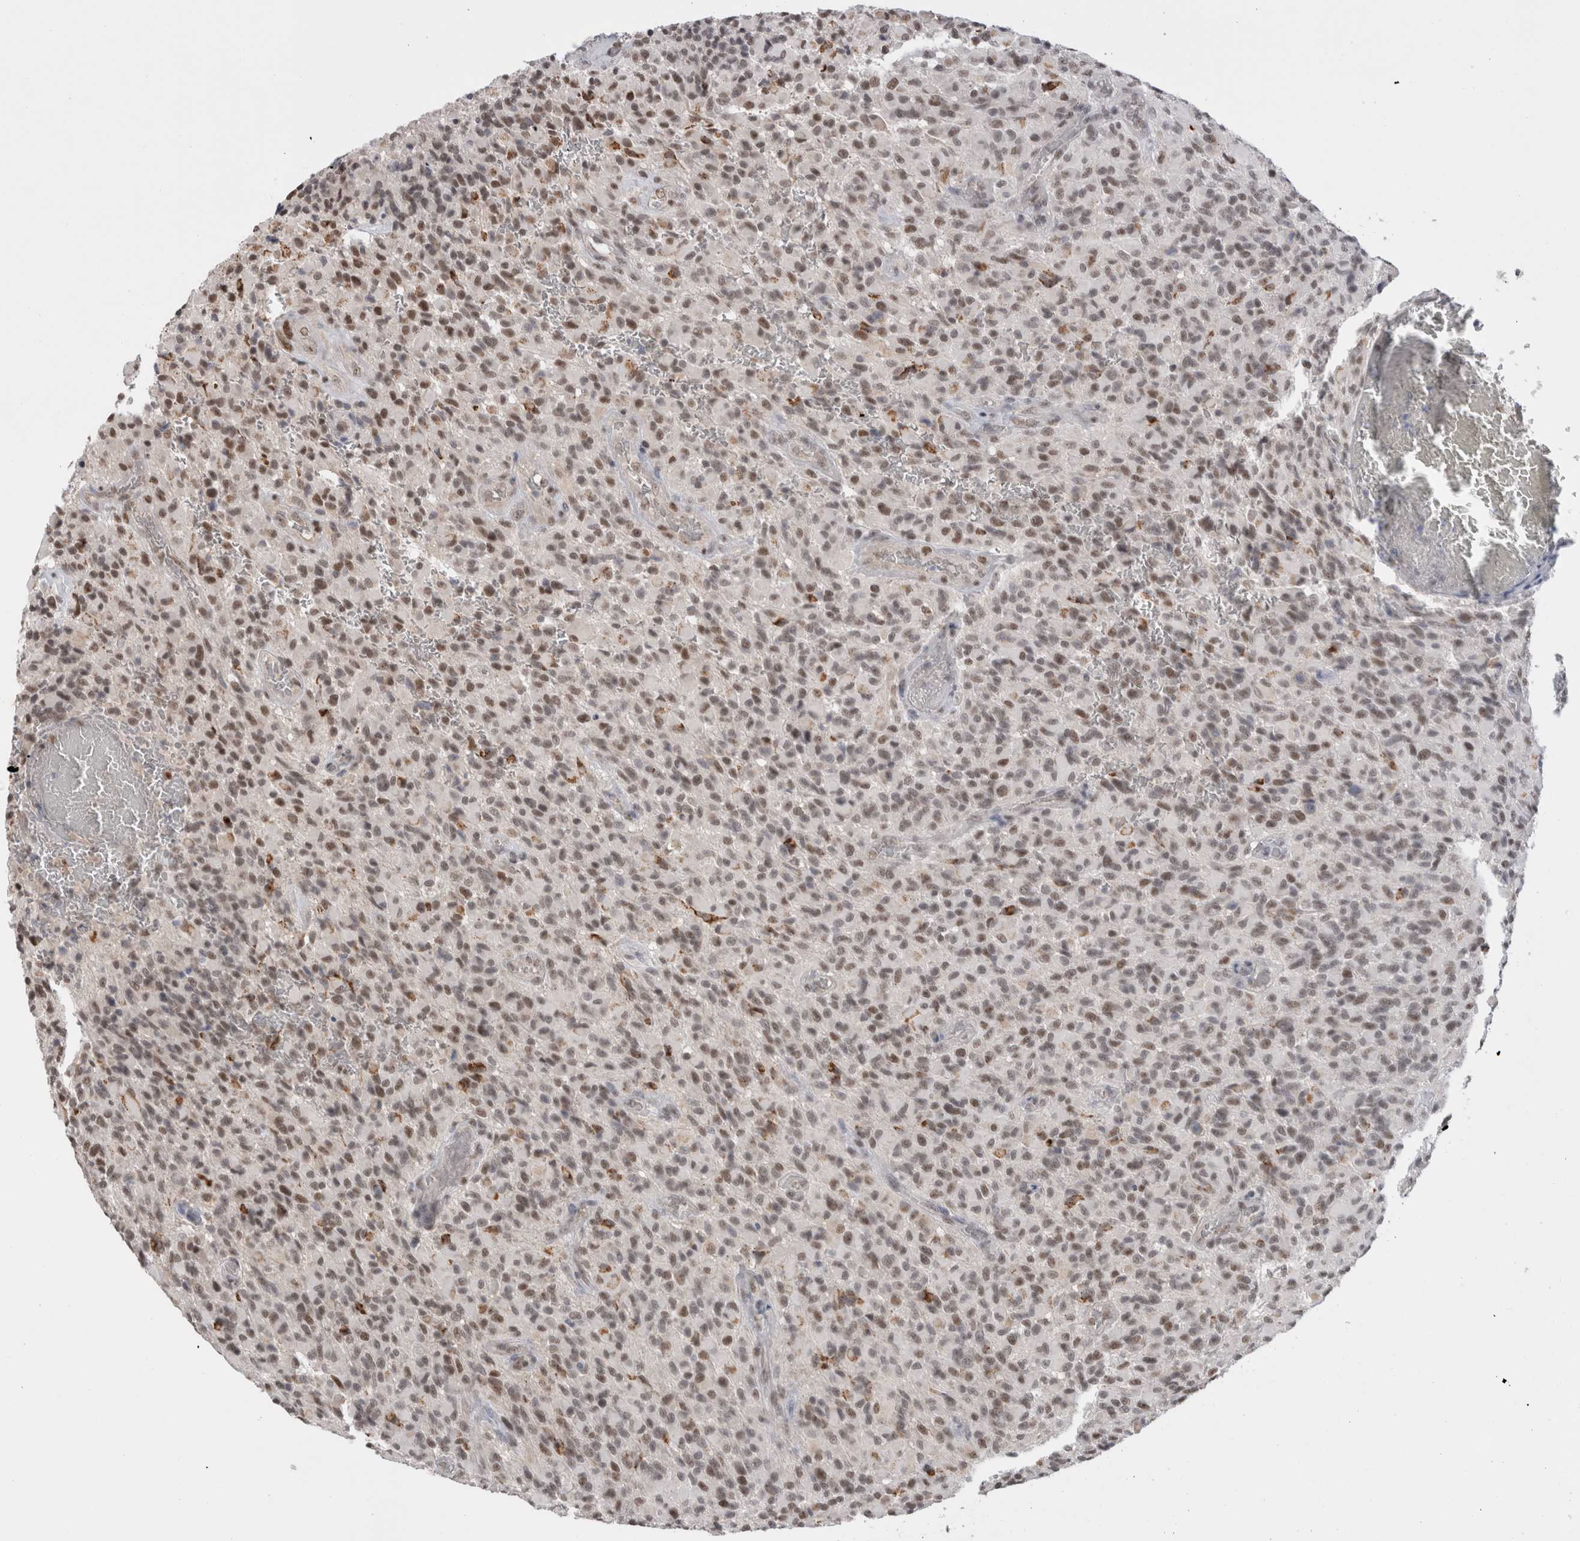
{"staining": {"intensity": "weak", "quantity": ">75%", "location": "nuclear"}, "tissue": "glioma", "cell_type": "Tumor cells", "image_type": "cancer", "snomed": [{"axis": "morphology", "description": "Glioma, malignant, High grade"}, {"axis": "topography", "description": "Brain"}], "caption": "DAB (3,3'-diaminobenzidine) immunohistochemical staining of glioma displays weak nuclear protein positivity in approximately >75% of tumor cells. (IHC, brightfield microscopy, high magnification).", "gene": "DAXX", "patient": {"sex": "male", "age": 71}}